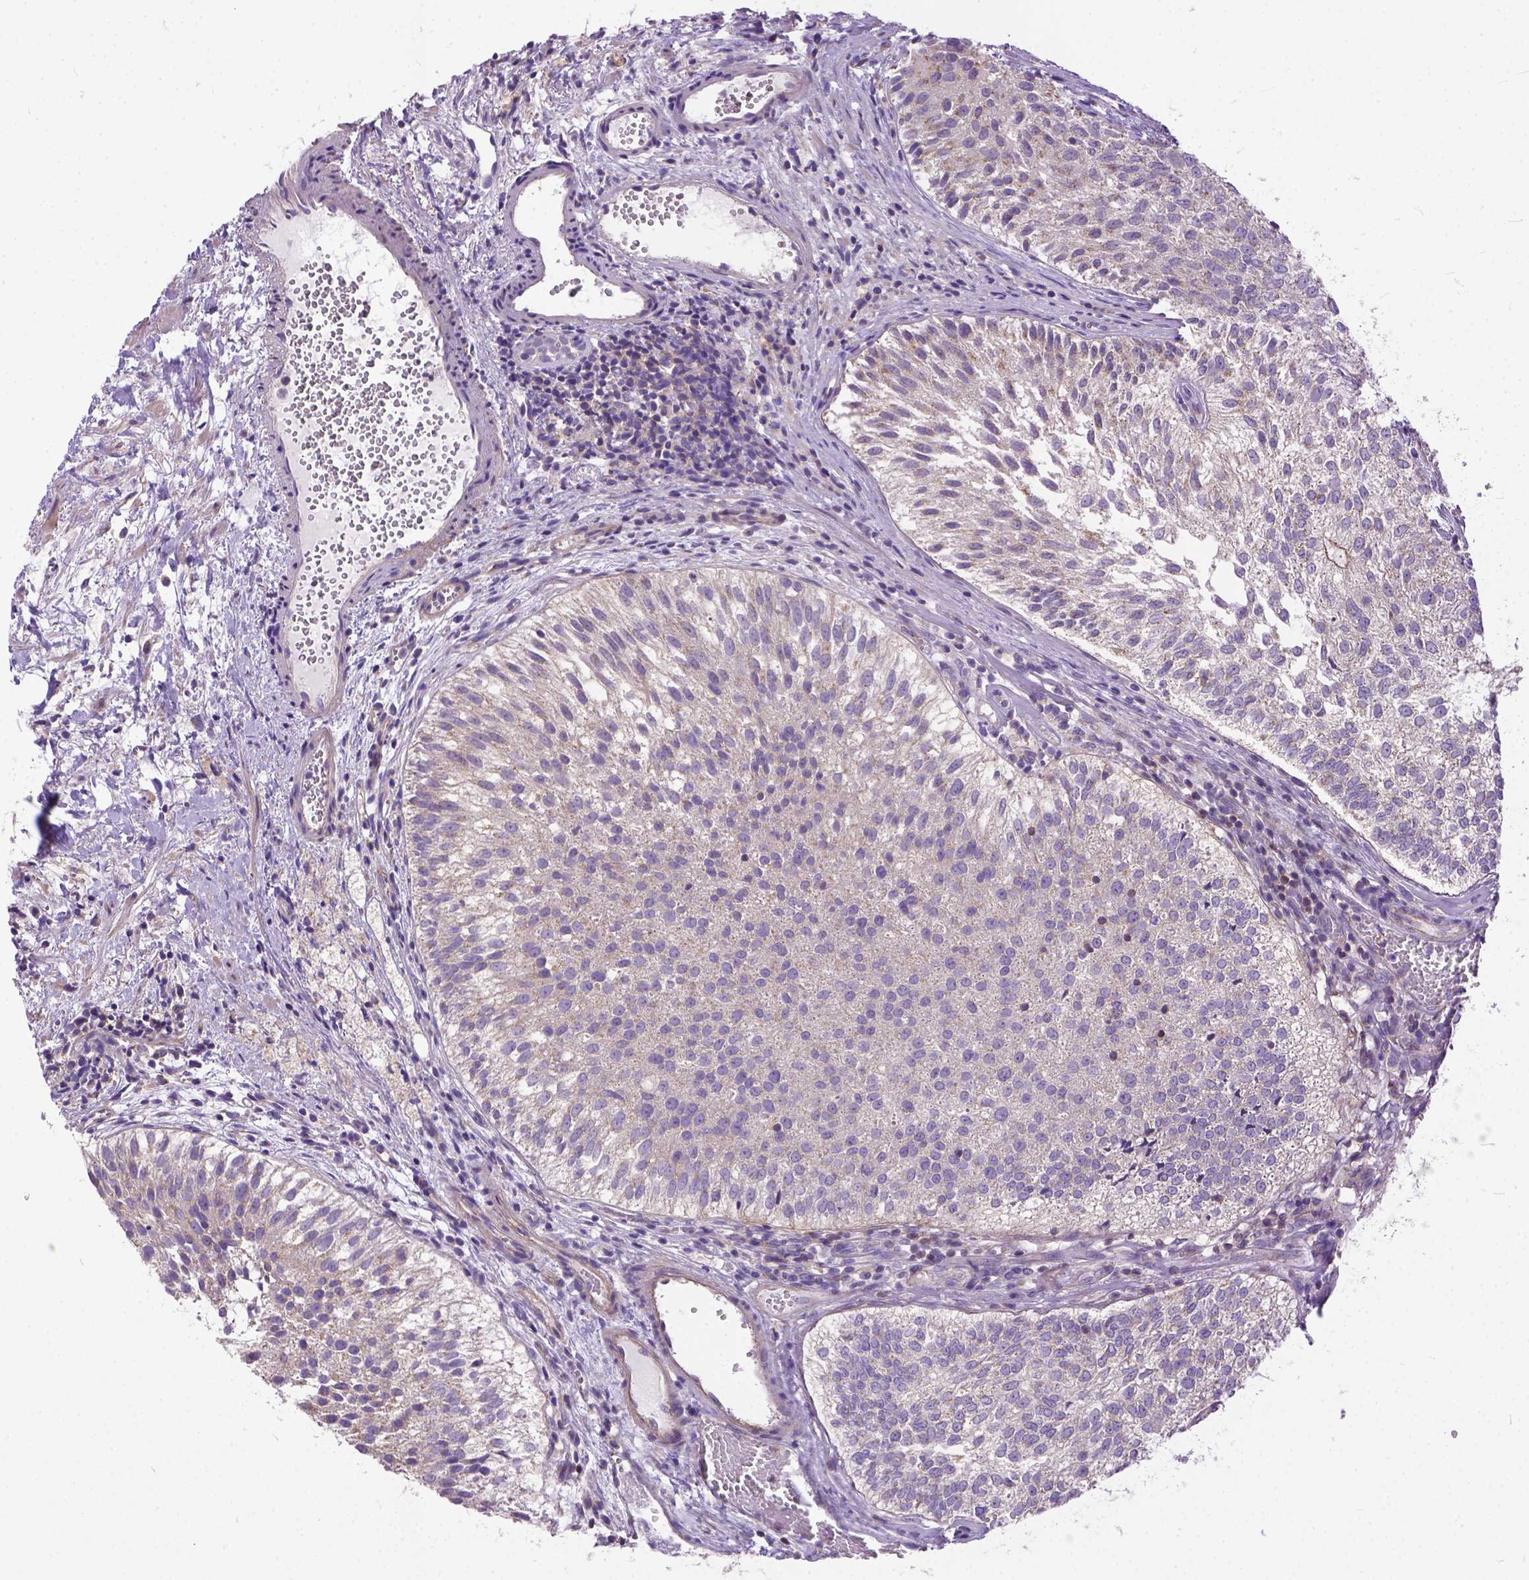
{"staining": {"intensity": "weak", "quantity": "<25%", "location": "cytoplasmic/membranous"}, "tissue": "urothelial cancer", "cell_type": "Tumor cells", "image_type": "cancer", "snomed": [{"axis": "morphology", "description": "Urothelial carcinoma, Low grade"}, {"axis": "topography", "description": "Urinary bladder"}], "caption": "This is an immunohistochemistry (IHC) histopathology image of urothelial cancer. There is no staining in tumor cells.", "gene": "BANF2", "patient": {"sex": "female", "age": 87}}